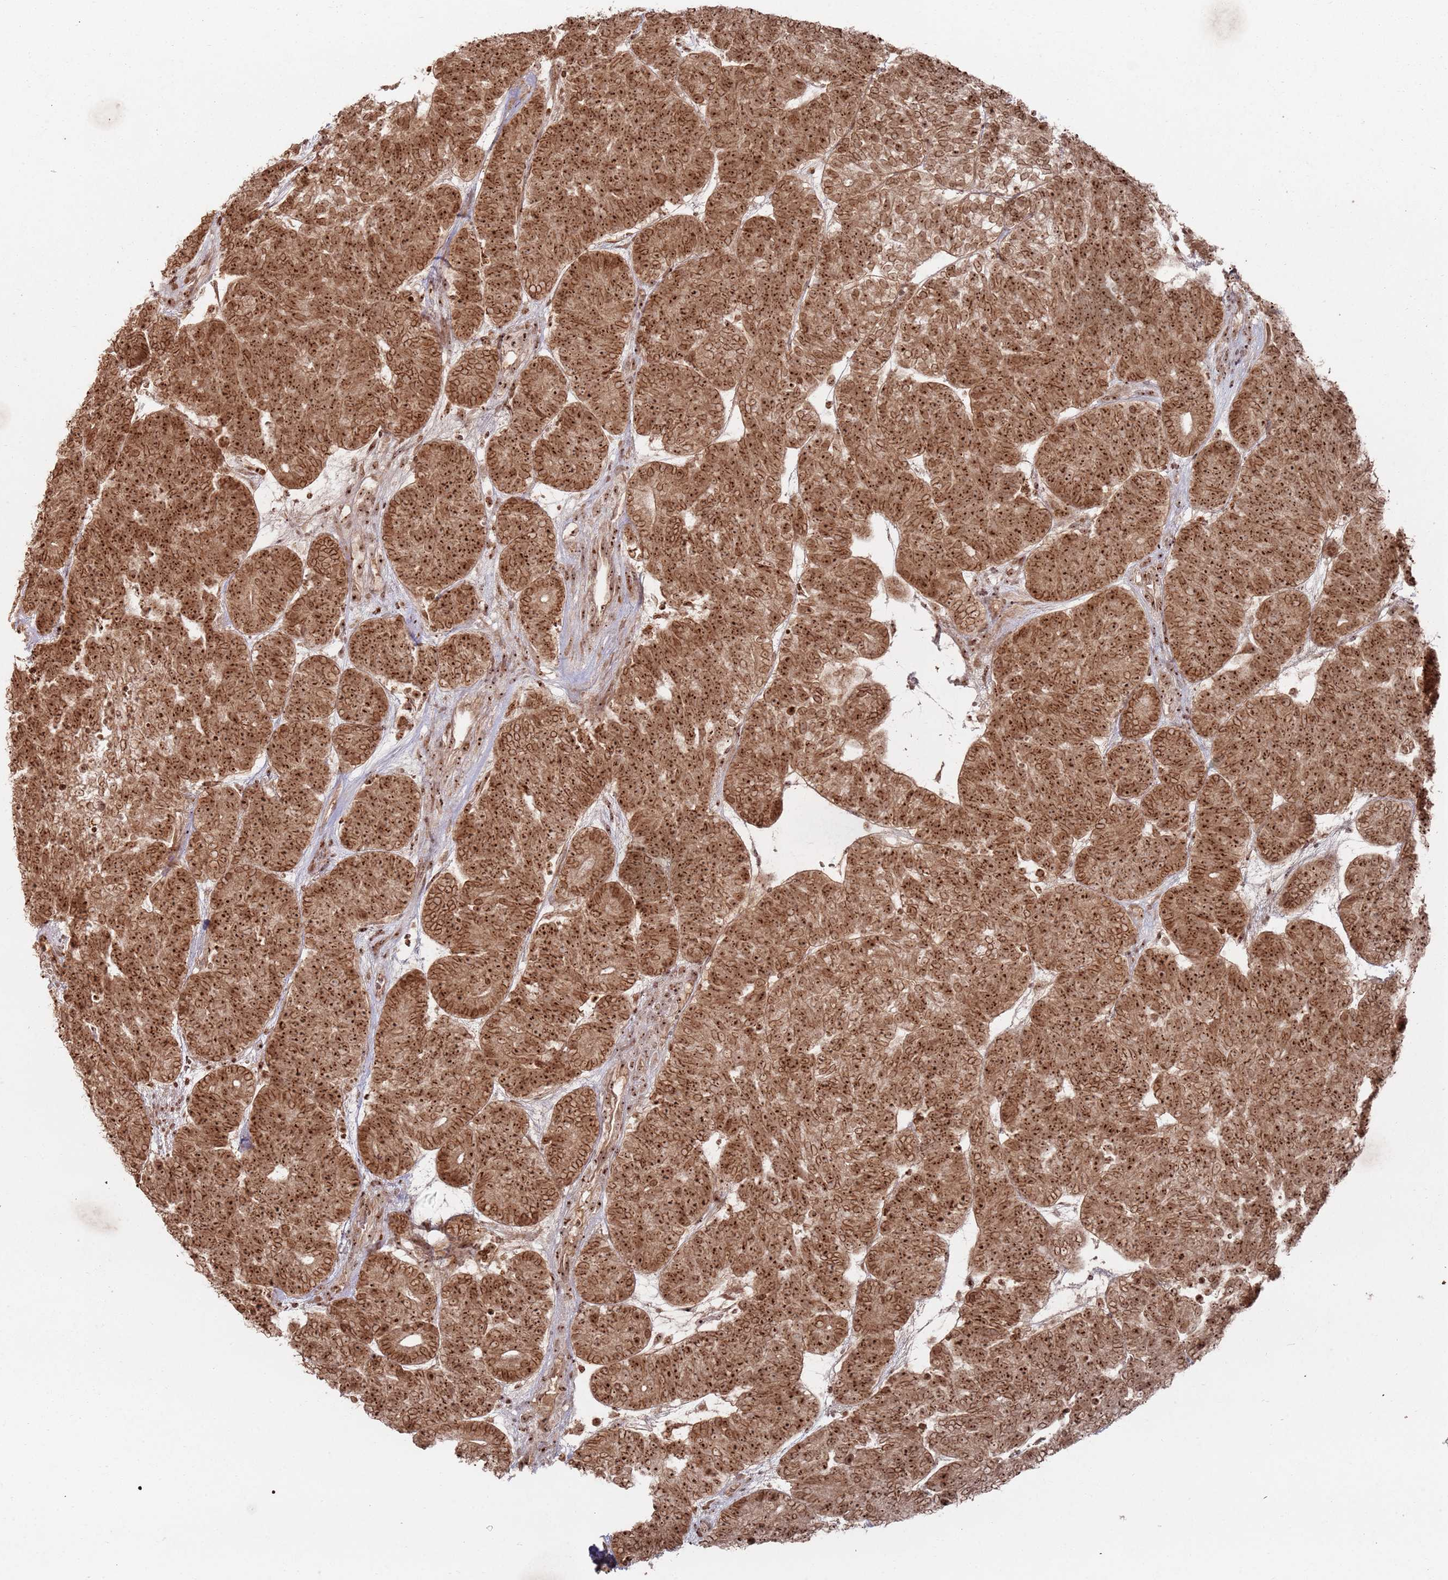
{"staining": {"intensity": "strong", "quantity": ">75%", "location": "cytoplasmic/membranous,nuclear"}, "tissue": "head and neck cancer", "cell_type": "Tumor cells", "image_type": "cancer", "snomed": [{"axis": "morphology", "description": "Adenocarcinoma, NOS"}, {"axis": "topography", "description": "Head-Neck"}], "caption": "Immunohistochemical staining of adenocarcinoma (head and neck) shows high levels of strong cytoplasmic/membranous and nuclear staining in approximately >75% of tumor cells. The staining was performed using DAB, with brown indicating positive protein expression. Nuclei are stained blue with hematoxylin.", "gene": "UTP11", "patient": {"sex": "female", "age": 81}}